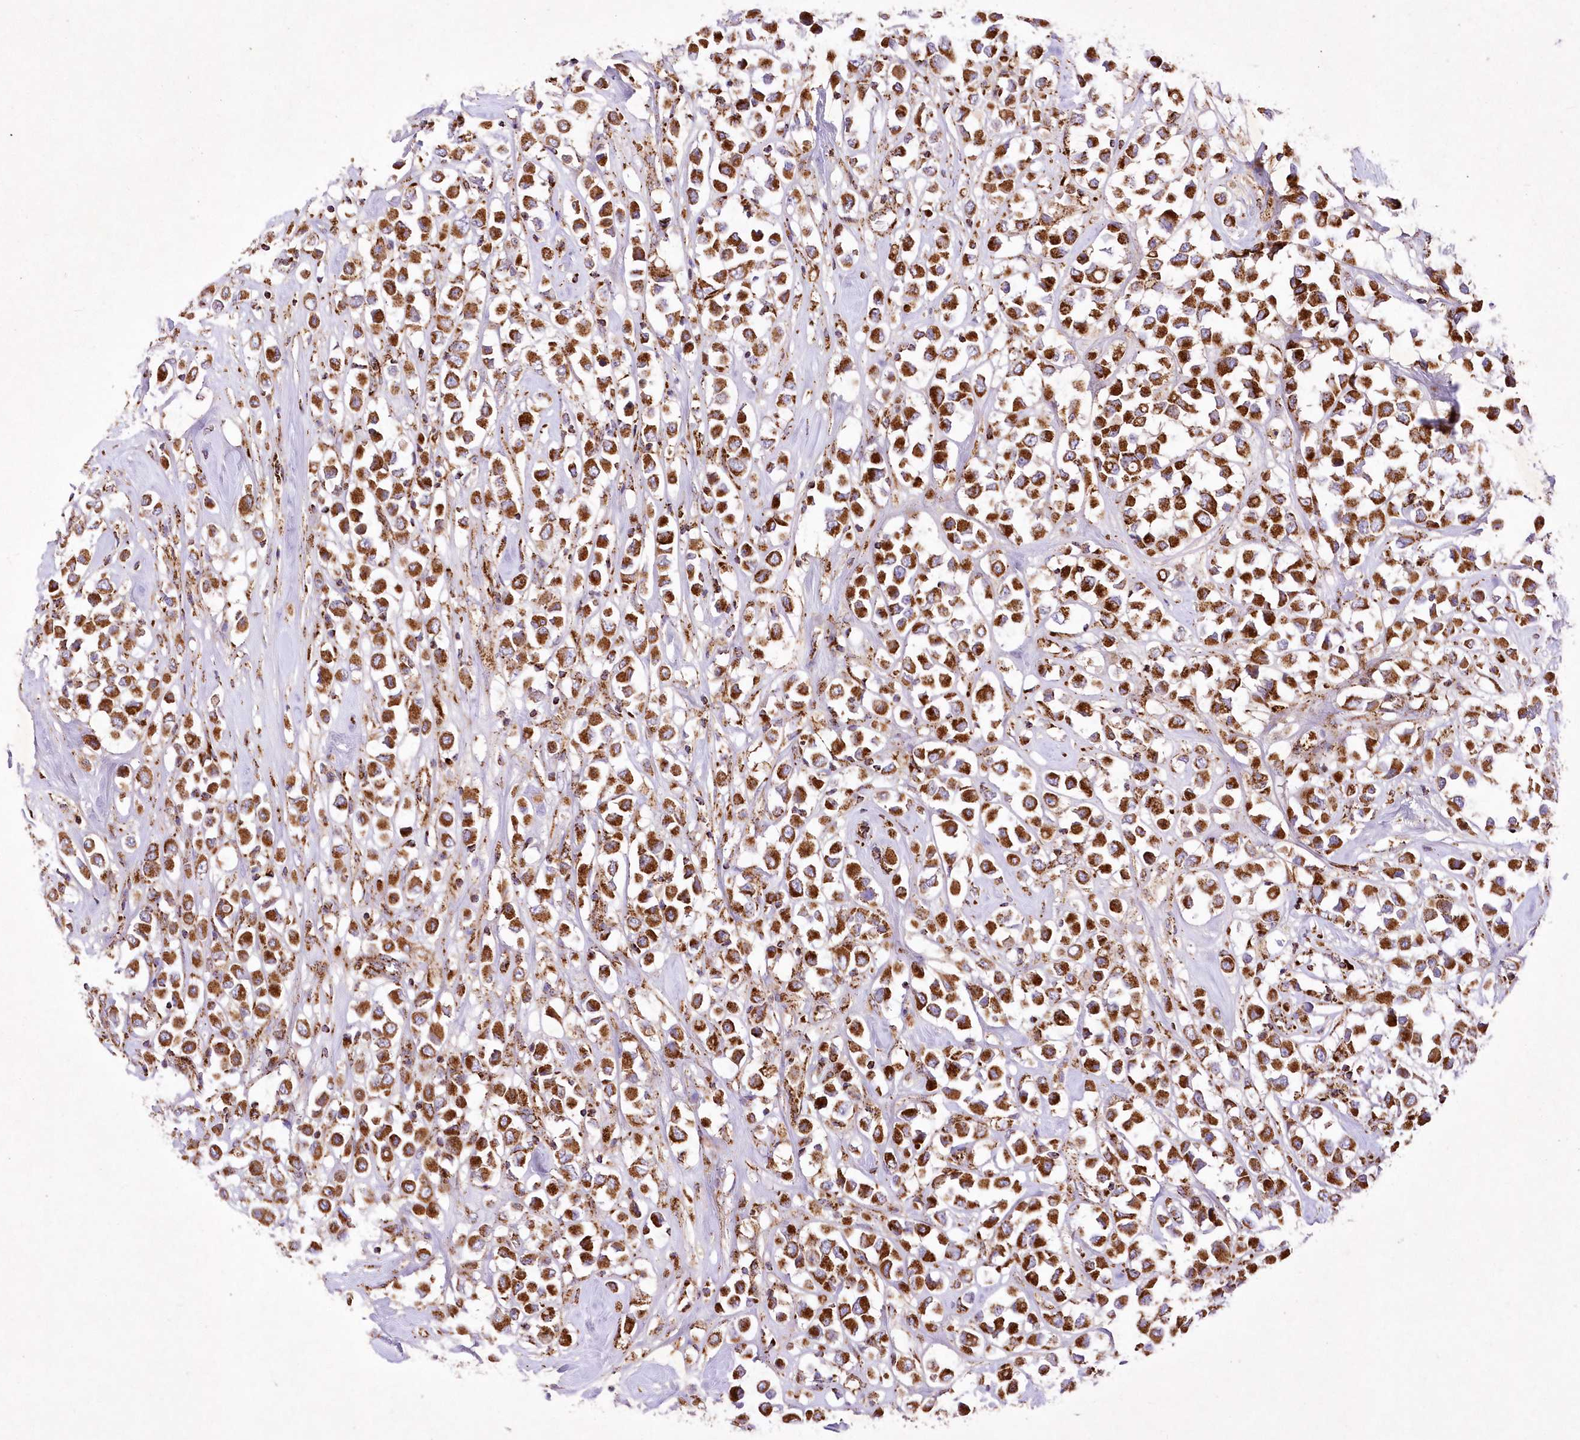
{"staining": {"intensity": "strong", "quantity": ">75%", "location": "cytoplasmic/membranous"}, "tissue": "breast cancer", "cell_type": "Tumor cells", "image_type": "cancer", "snomed": [{"axis": "morphology", "description": "Duct carcinoma"}, {"axis": "topography", "description": "Breast"}], "caption": "Invasive ductal carcinoma (breast) was stained to show a protein in brown. There is high levels of strong cytoplasmic/membranous expression in about >75% of tumor cells.", "gene": "ASNSD1", "patient": {"sex": "female", "age": 61}}